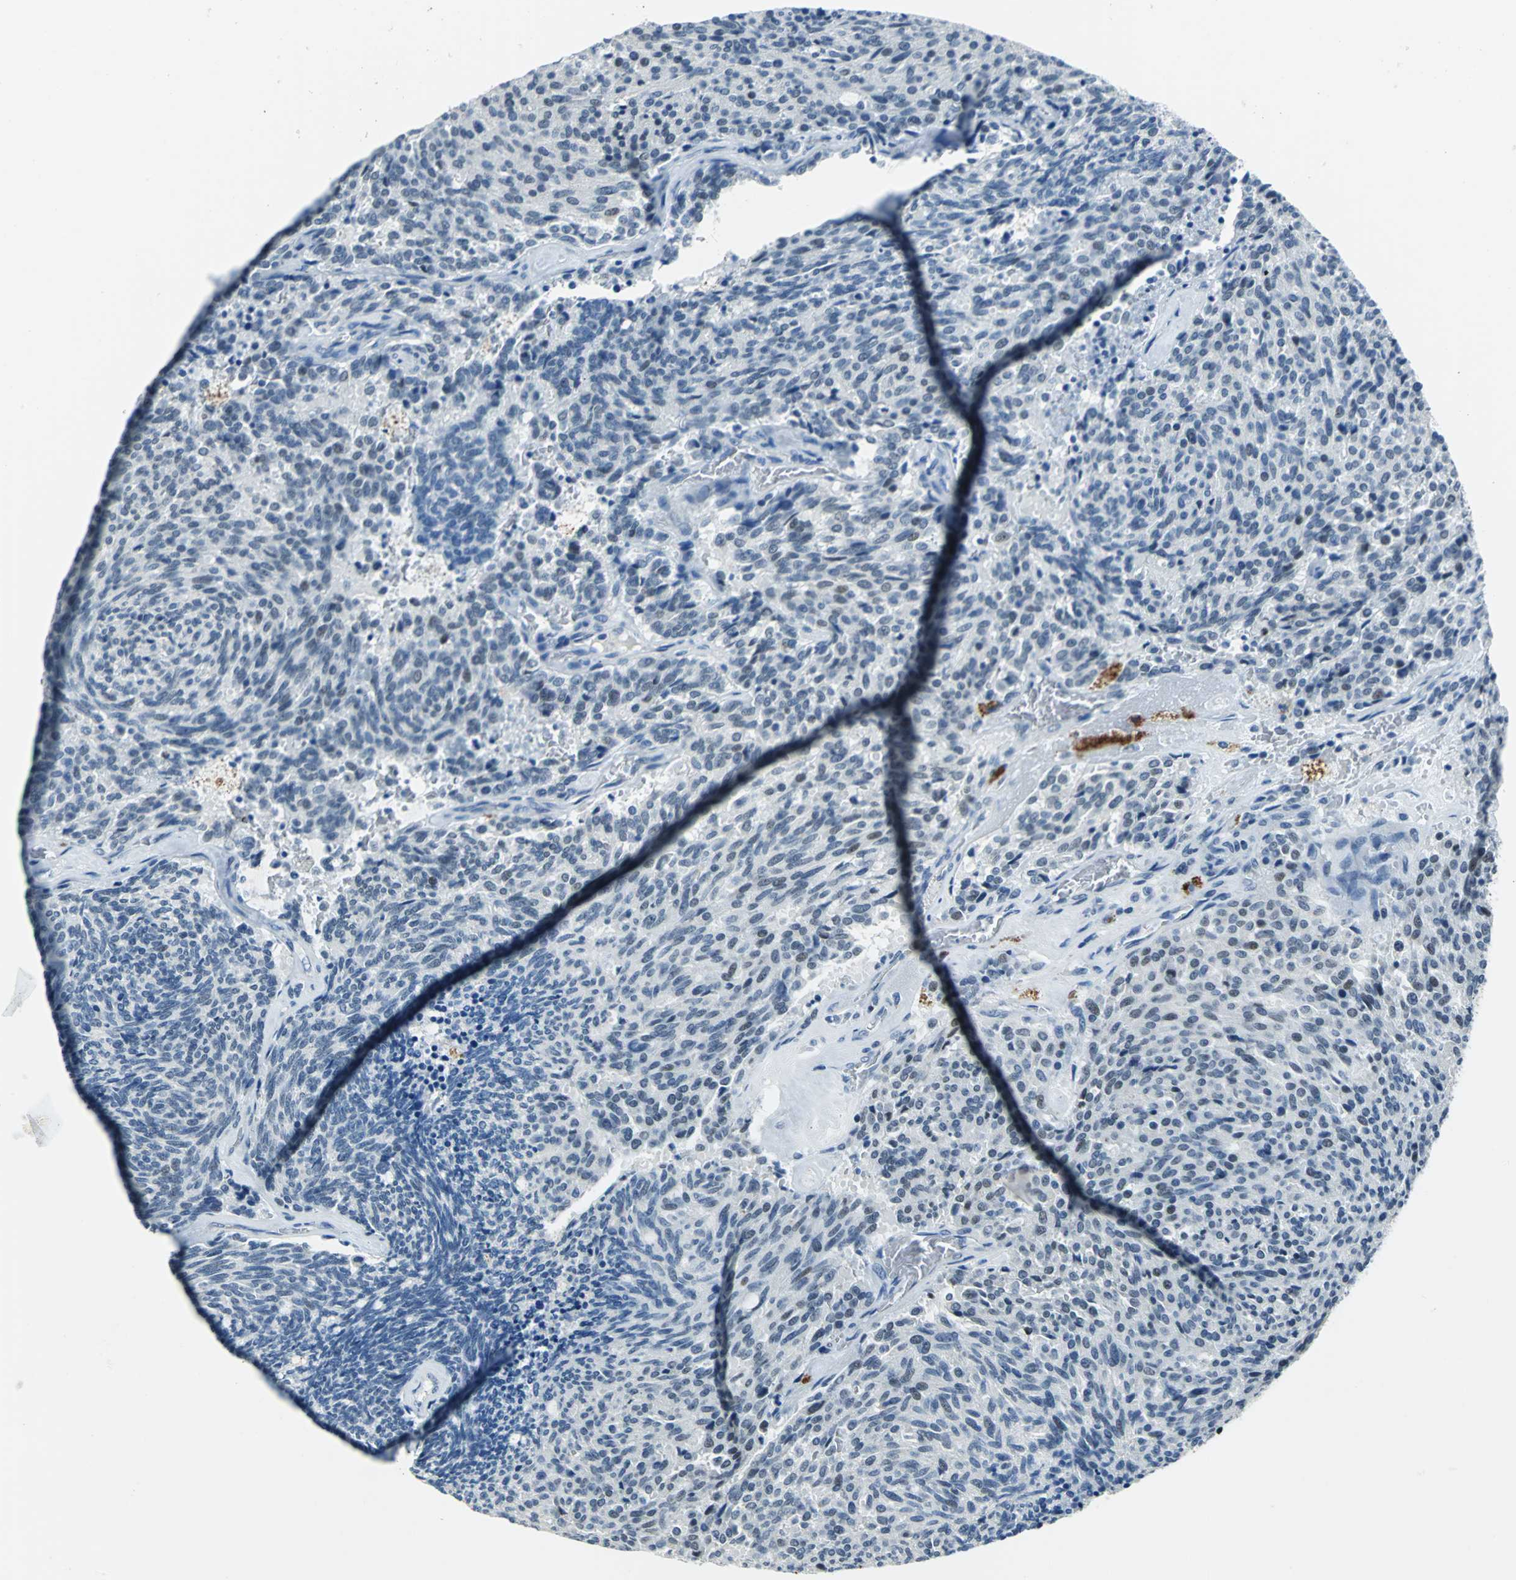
{"staining": {"intensity": "weak", "quantity": "<25%", "location": "nuclear"}, "tissue": "carcinoid", "cell_type": "Tumor cells", "image_type": "cancer", "snomed": [{"axis": "morphology", "description": "Carcinoid, malignant, NOS"}, {"axis": "topography", "description": "Pancreas"}], "caption": "Immunohistochemistry (IHC) photomicrograph of neoplastic tissue: human carcinoid stained with DAB reveals no significant protein positivity in tumor cells.", "gene": "RAD17", "patient": {"sex": "female", "age": 54}}